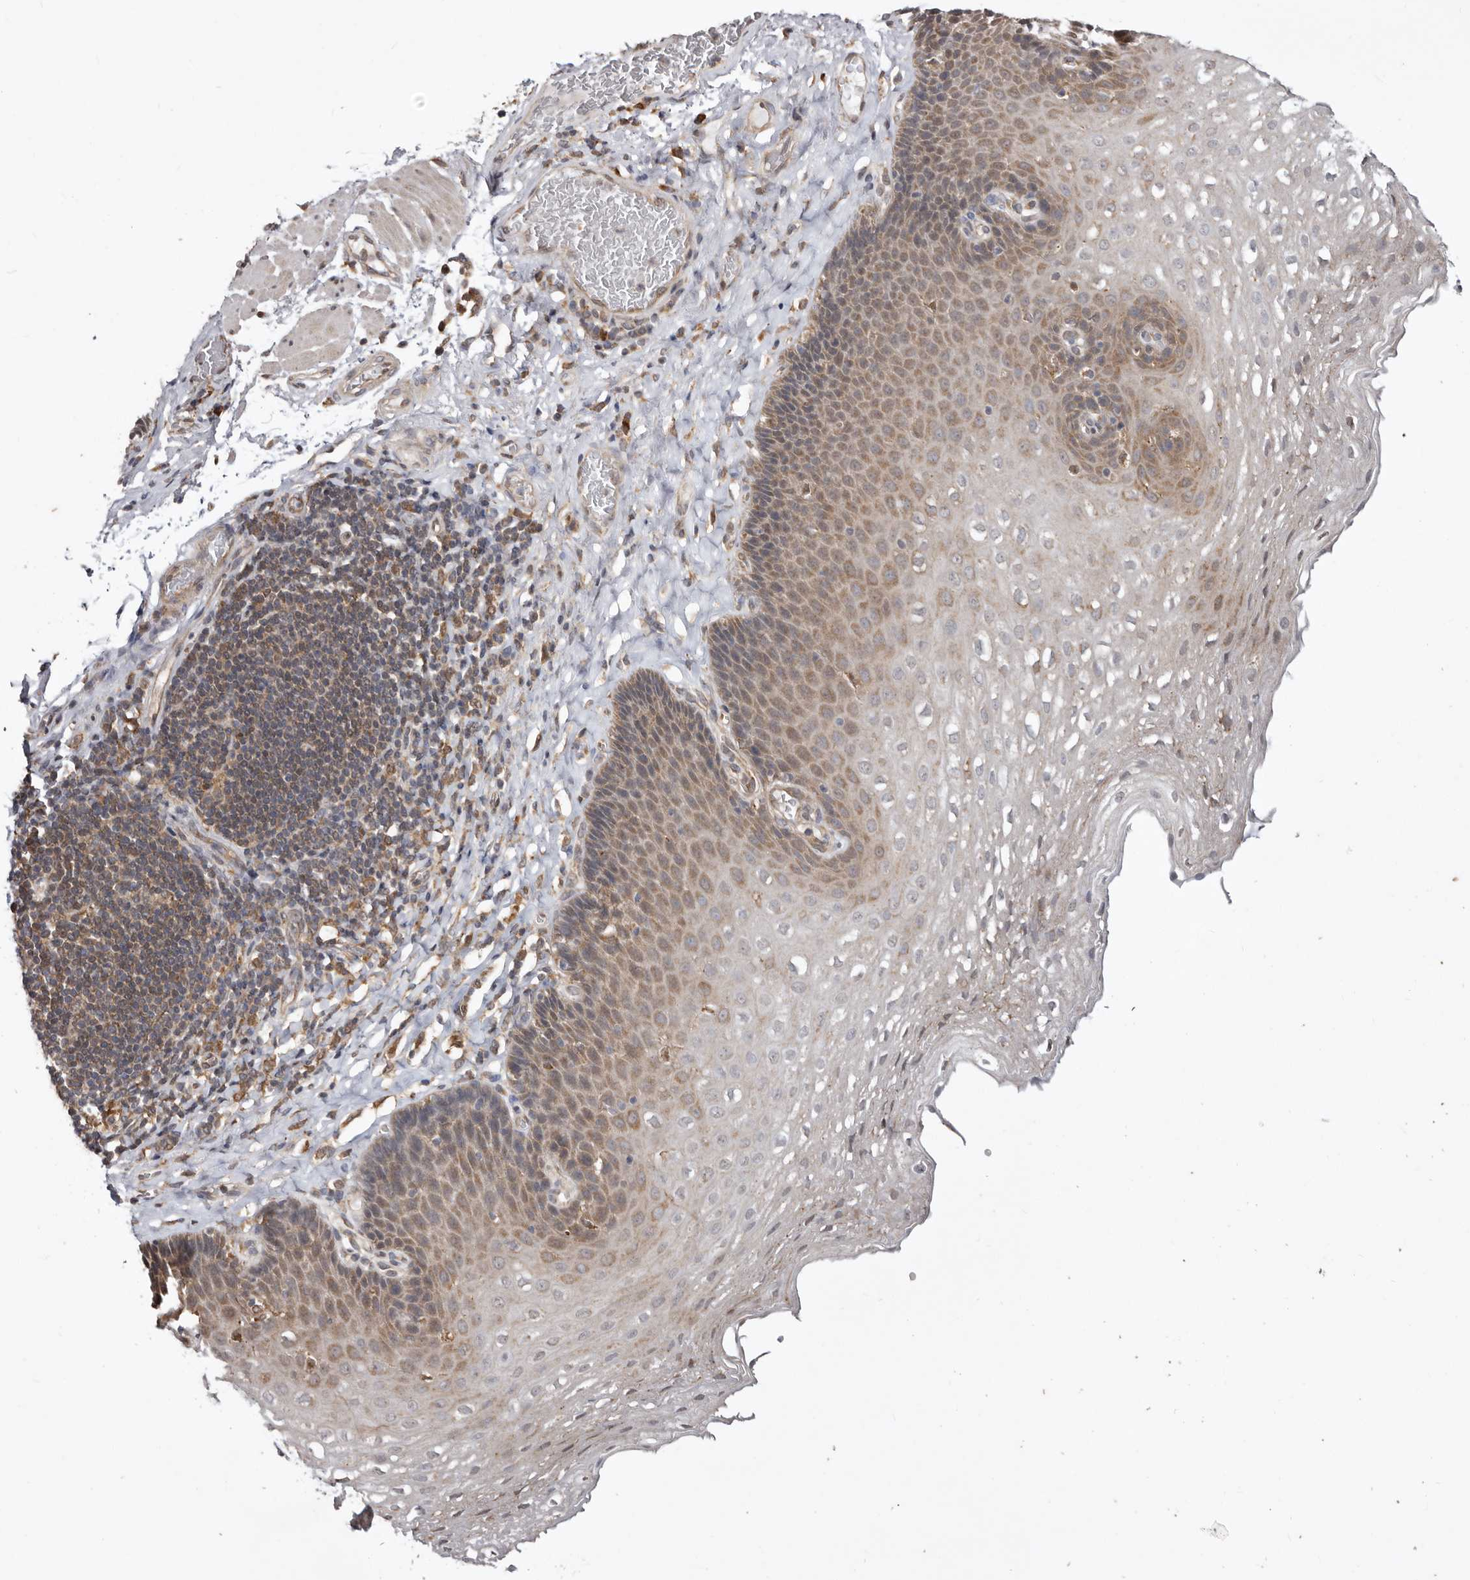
{"staining": {"intensity": "moderate", "quantity": "25%-75%", "location": "cytoplasmic/membranous"}, "tissue": "esophagus", "cell_type": "Squamous epithelial cells", "image_type": "normal", "snomed": [{"axis": "morphology", "description": "Normal tissue, NOS"}, {"axis": "topography", "description": "Esophagus"}], "caption": "Immunohistochemical staining of benign human esophagus demonstrates moderate cytoplasmic/membranous protein positivity in about 25%-75% of squamous epithelial cells. (DAB (3,3'-diaminobenzidine) IHC, brown staining for protein, blue staining for nuclei).", "gene": "RRM2B", "patient": {"sex": "female", "age": 66}}